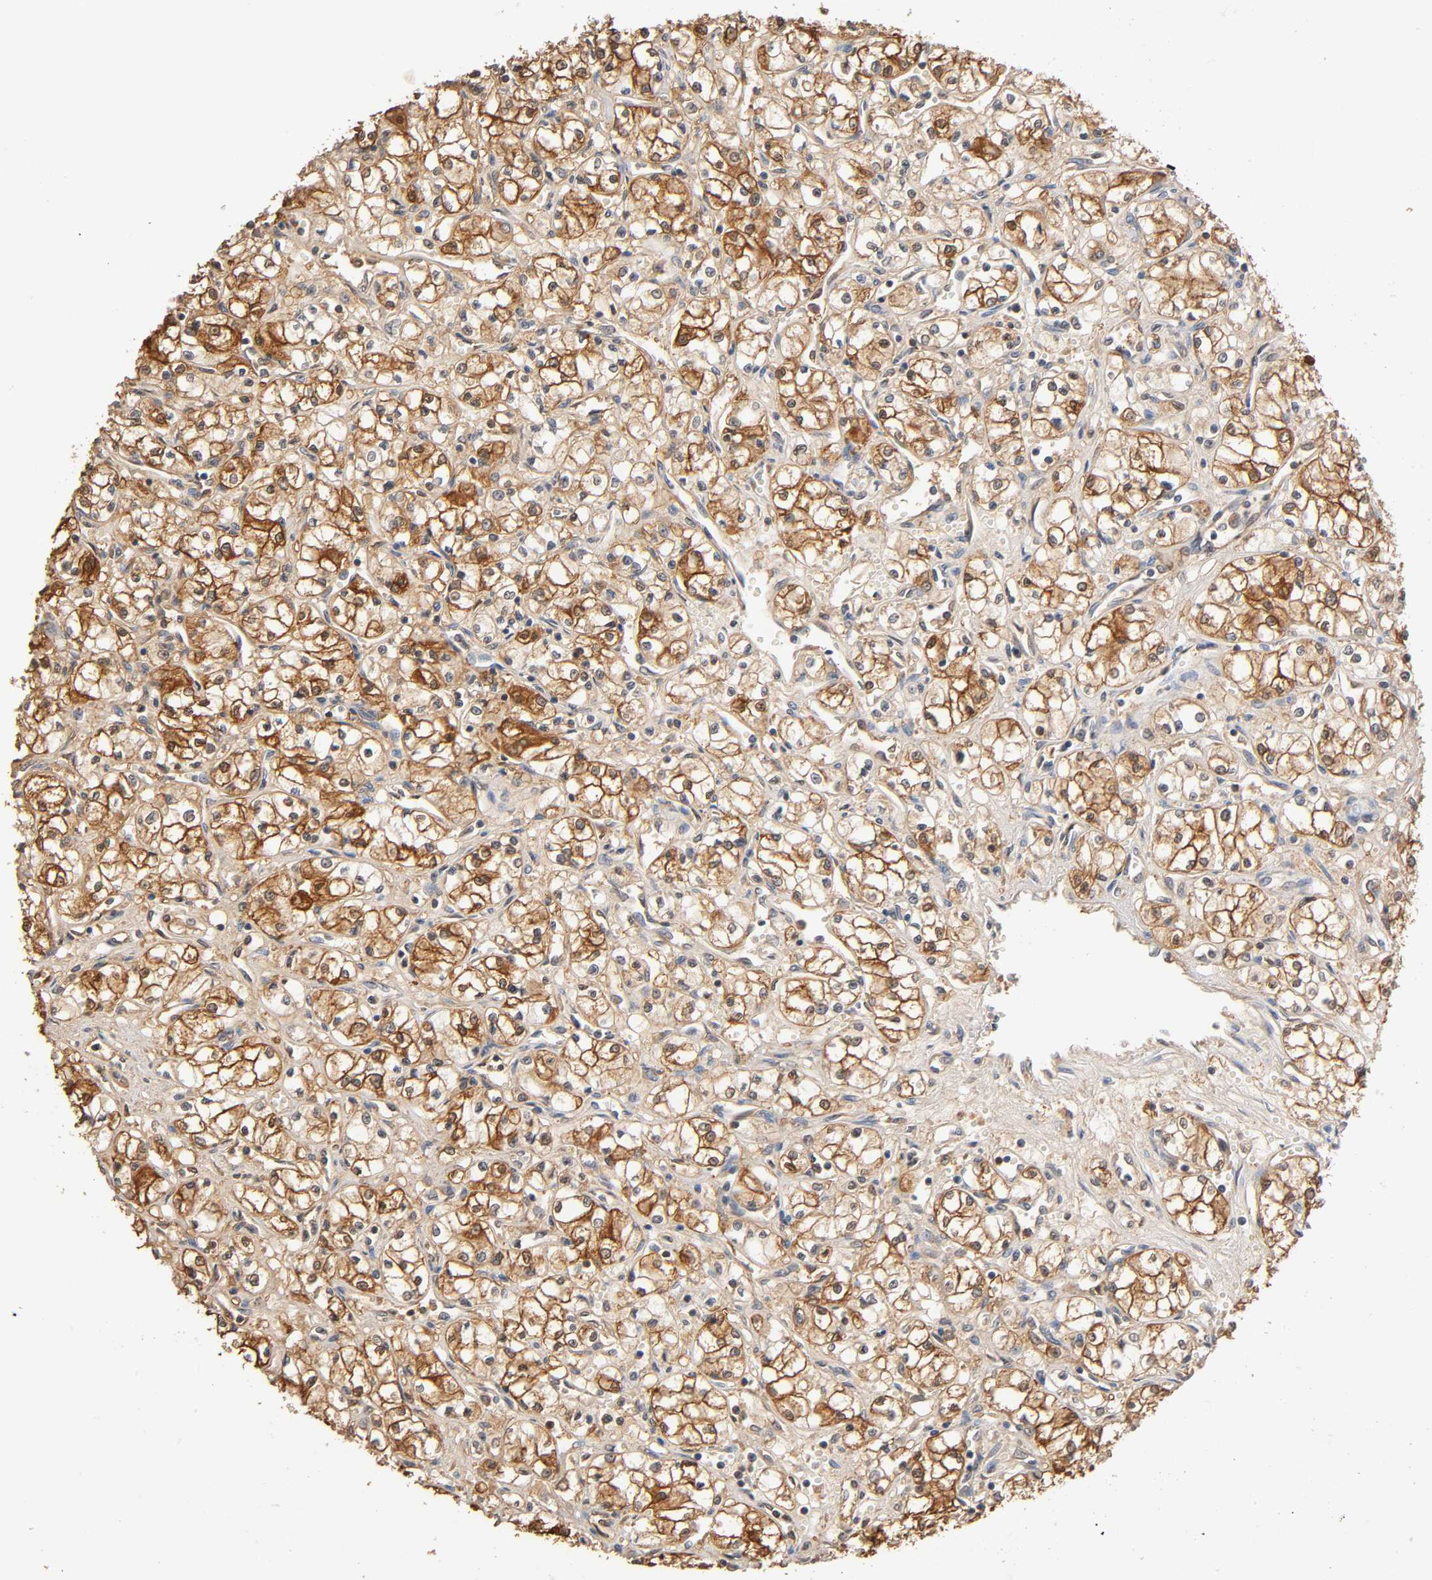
{"staining": {"intensity": "strong", "quantity": ">75%", "location": "cytoplasmic/membranous"}, "tissue": "renal cancer", "cell_type": "Tumor cells", "image_type": "cancer", "snomed": [{"axis": "morphology", "description": "Normal tissue, NOS"}, {"axis": "morphology", "description": "Adenocarcinoma, NOS"}, {"axis": "topography", "description": "Kidney"}], "caption": "Immunohistochemistry (IHC) (DAB (3,3'-diaminobenzidine)) staining of human adenocarcinoma (renal) displays strong cytoplasmic/membranous protein positivity in about >75% of tumor cells. (IHC, brightfield microscopy, high magnification).", "gene": "ALDOA", "patient": {"sex": "male", "age": 59}}